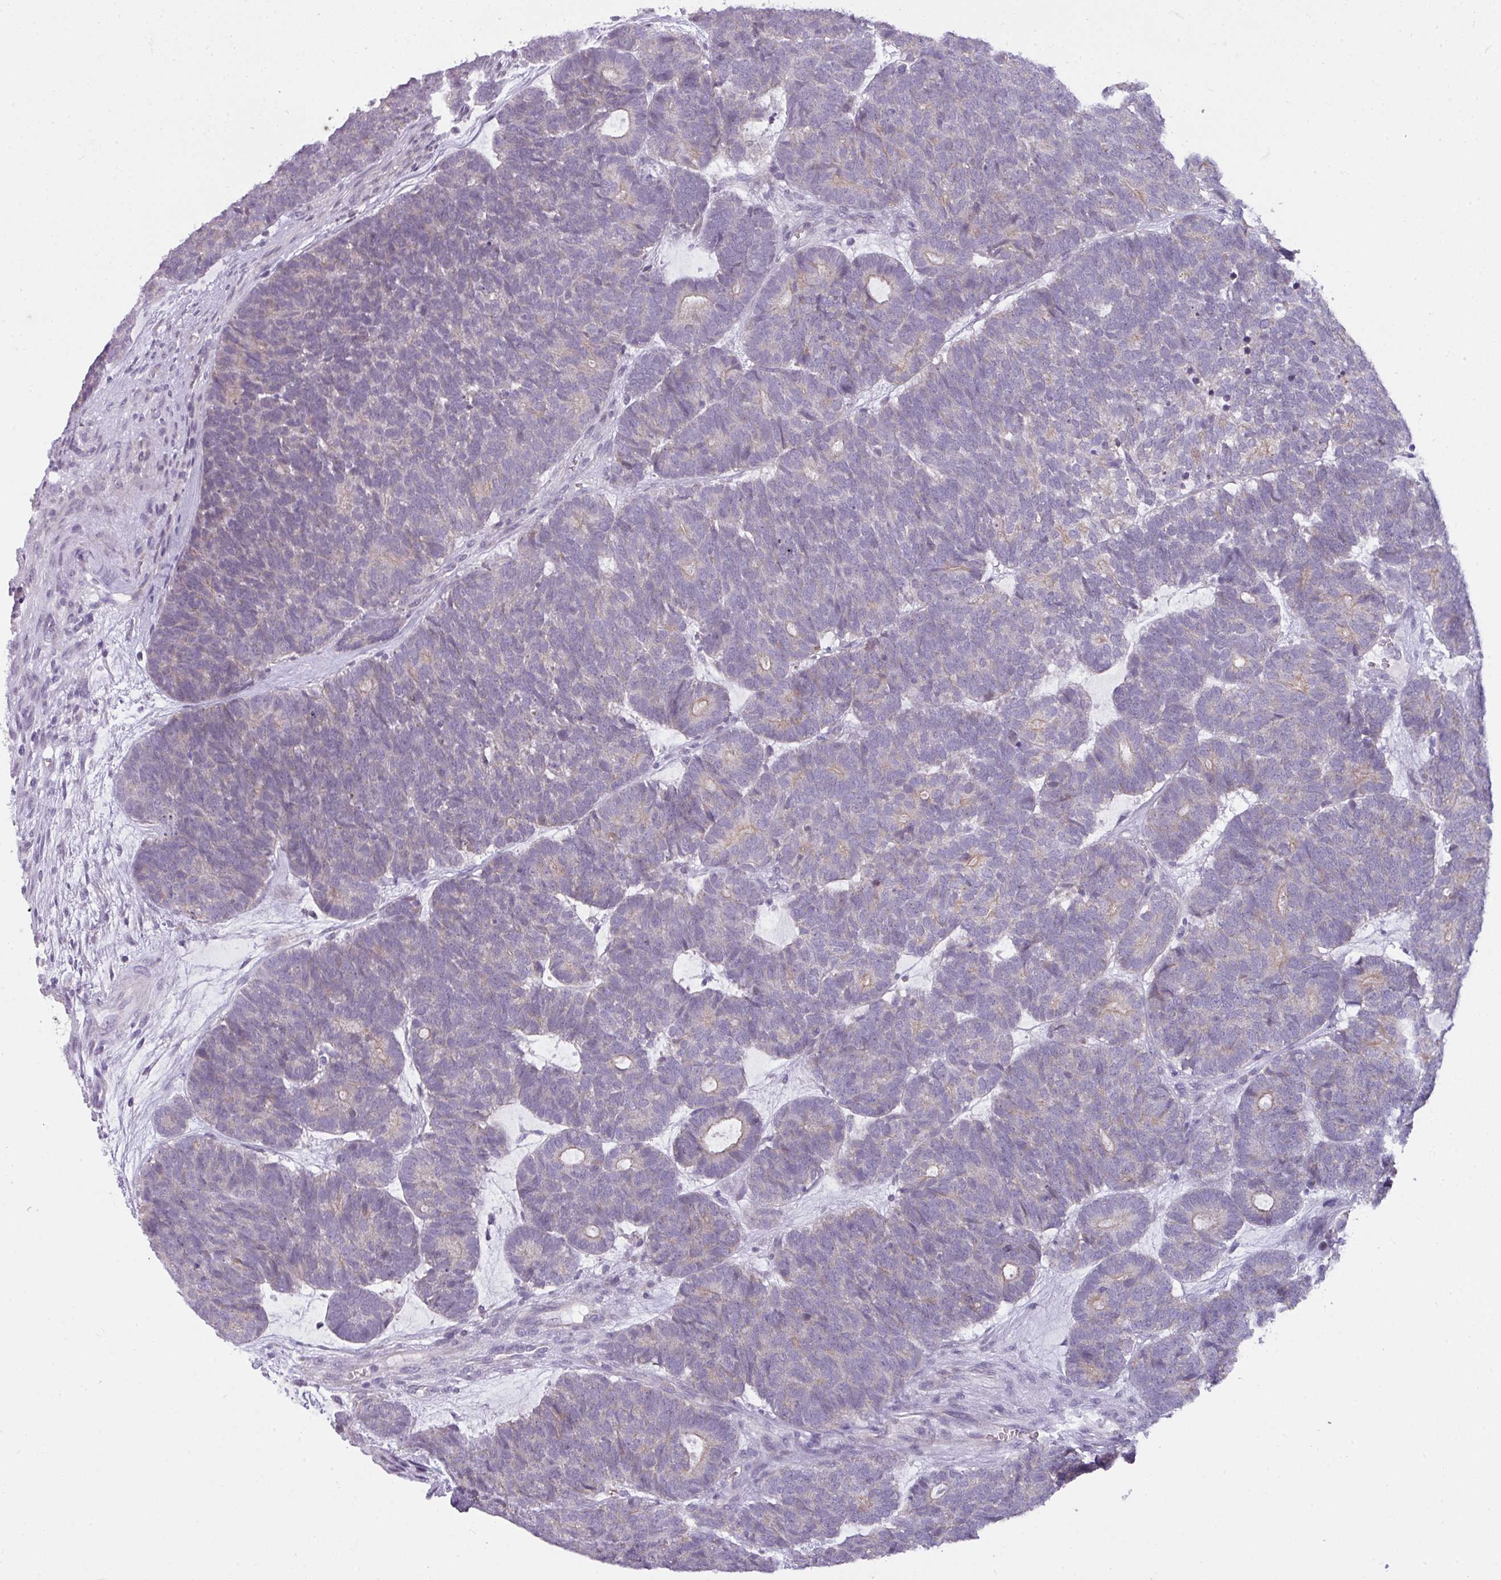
{"staining": {"intensity": "negative", "quantity": "none", "location": "none"}, "tissue": "head and neck cancer", "cell_type": "Tumor cells", "image_type": "cancer", "snomed": [{"axis": "morphology", "description": "Adenocarcinoma, NOS"}, {"axis": "topography", "description": "Head-Neck"}], "caption": "A high-resolution micrograph shows IHC staining of head and neck cancer (adenocarcinoma), which demonstrates no significant positivity in tumor cells.", "gene": "C2orf68", "patient": {"sex": "female", "age": 81}}